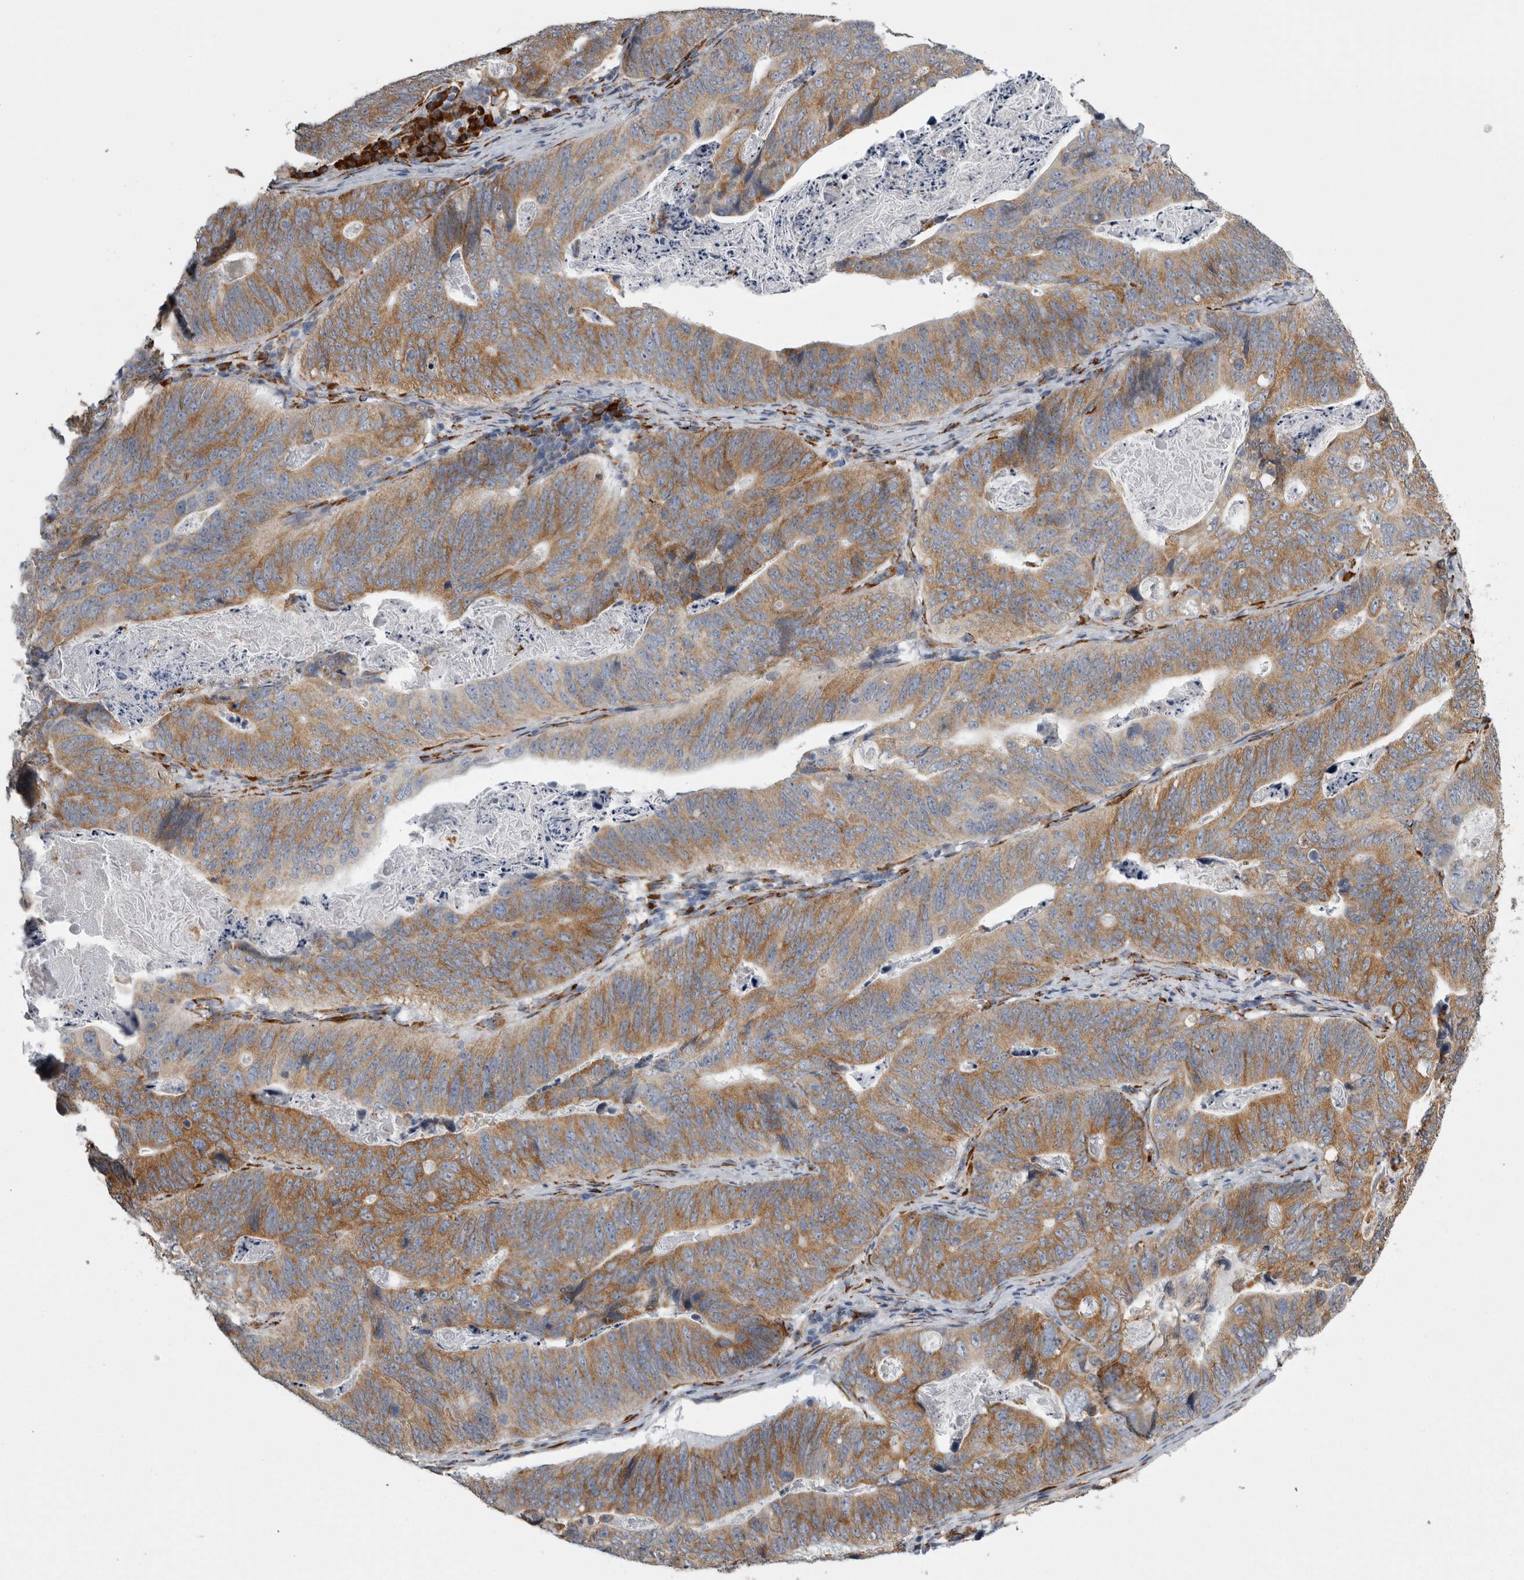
{"staining": {"intensity": "moderate", "quantity": ">75%", "location": "cytoplasmic/membranous"}, "tissue": "stomach cancer", "cell_type": "Tumor cells", "image_type": "cancer", "snomed": [{"axis": "morphology", "description": "Normal tissue, NOS"}, {"axis": "morphology", "description": "Adenocarcinoma, NOS"}, {"axis": "topography", "description": "Stomach"}], "caption": "Human stomach adenocarcinoma stained with a protein marker displays moderate staining in tumor cells.", "gene": "FHIP2B", "patient": {"sex": "female", "age": 89}}